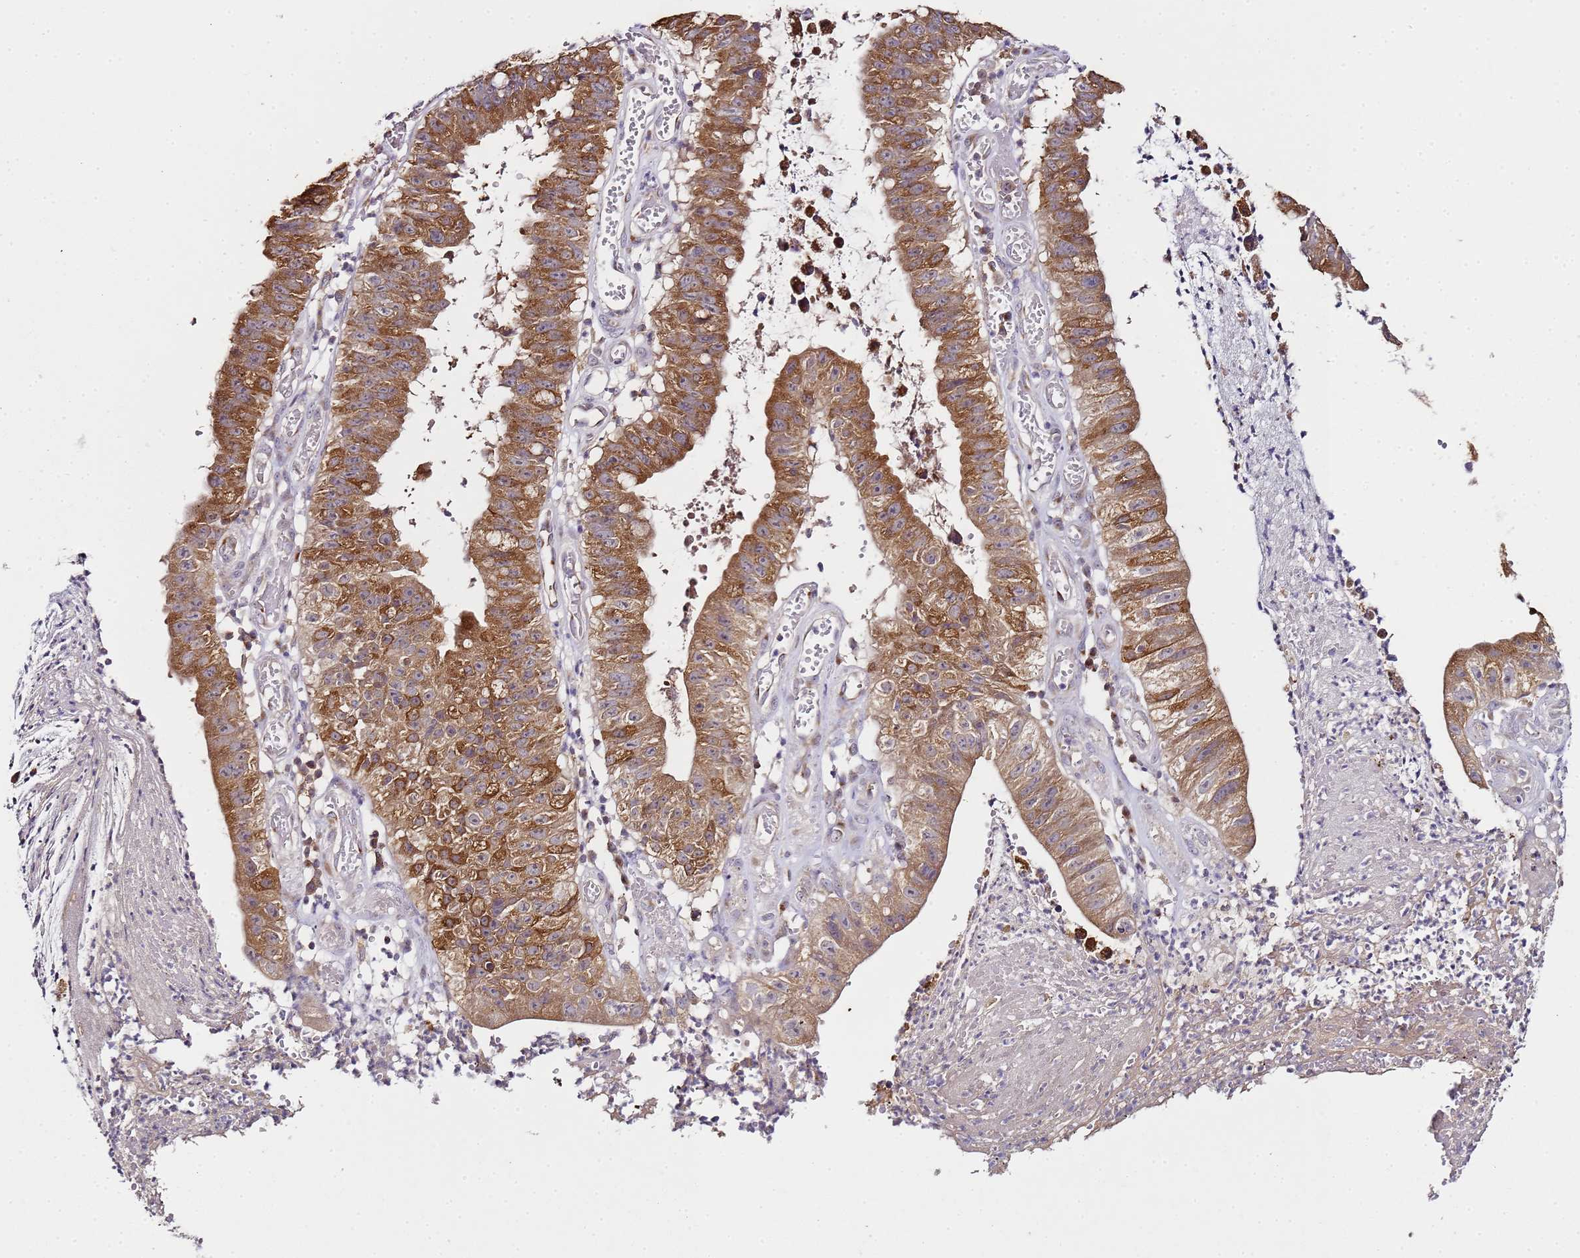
{"staining": {"intensity": "moderate", "quantity": ">75%", "location": "cytoplasmic/membranous"}, "tissue": "stomach cancer", "cell_type": "Tumor cells", "image_type": "cancer", "snomed": [{"axis": "morphology", "description": "Adenocarcinoma, NOS"}, {"axis": "topography", "description": "Stomach"}], "caption": "Immunohistochemical staining of stomach adenocarcinoma demonstrates moderate cytoplasmic/membranous protein positivity in approximately >75% of tumor cells.", "gene": "MRPL49", "patient": {"sex": "male", "age": 59}}